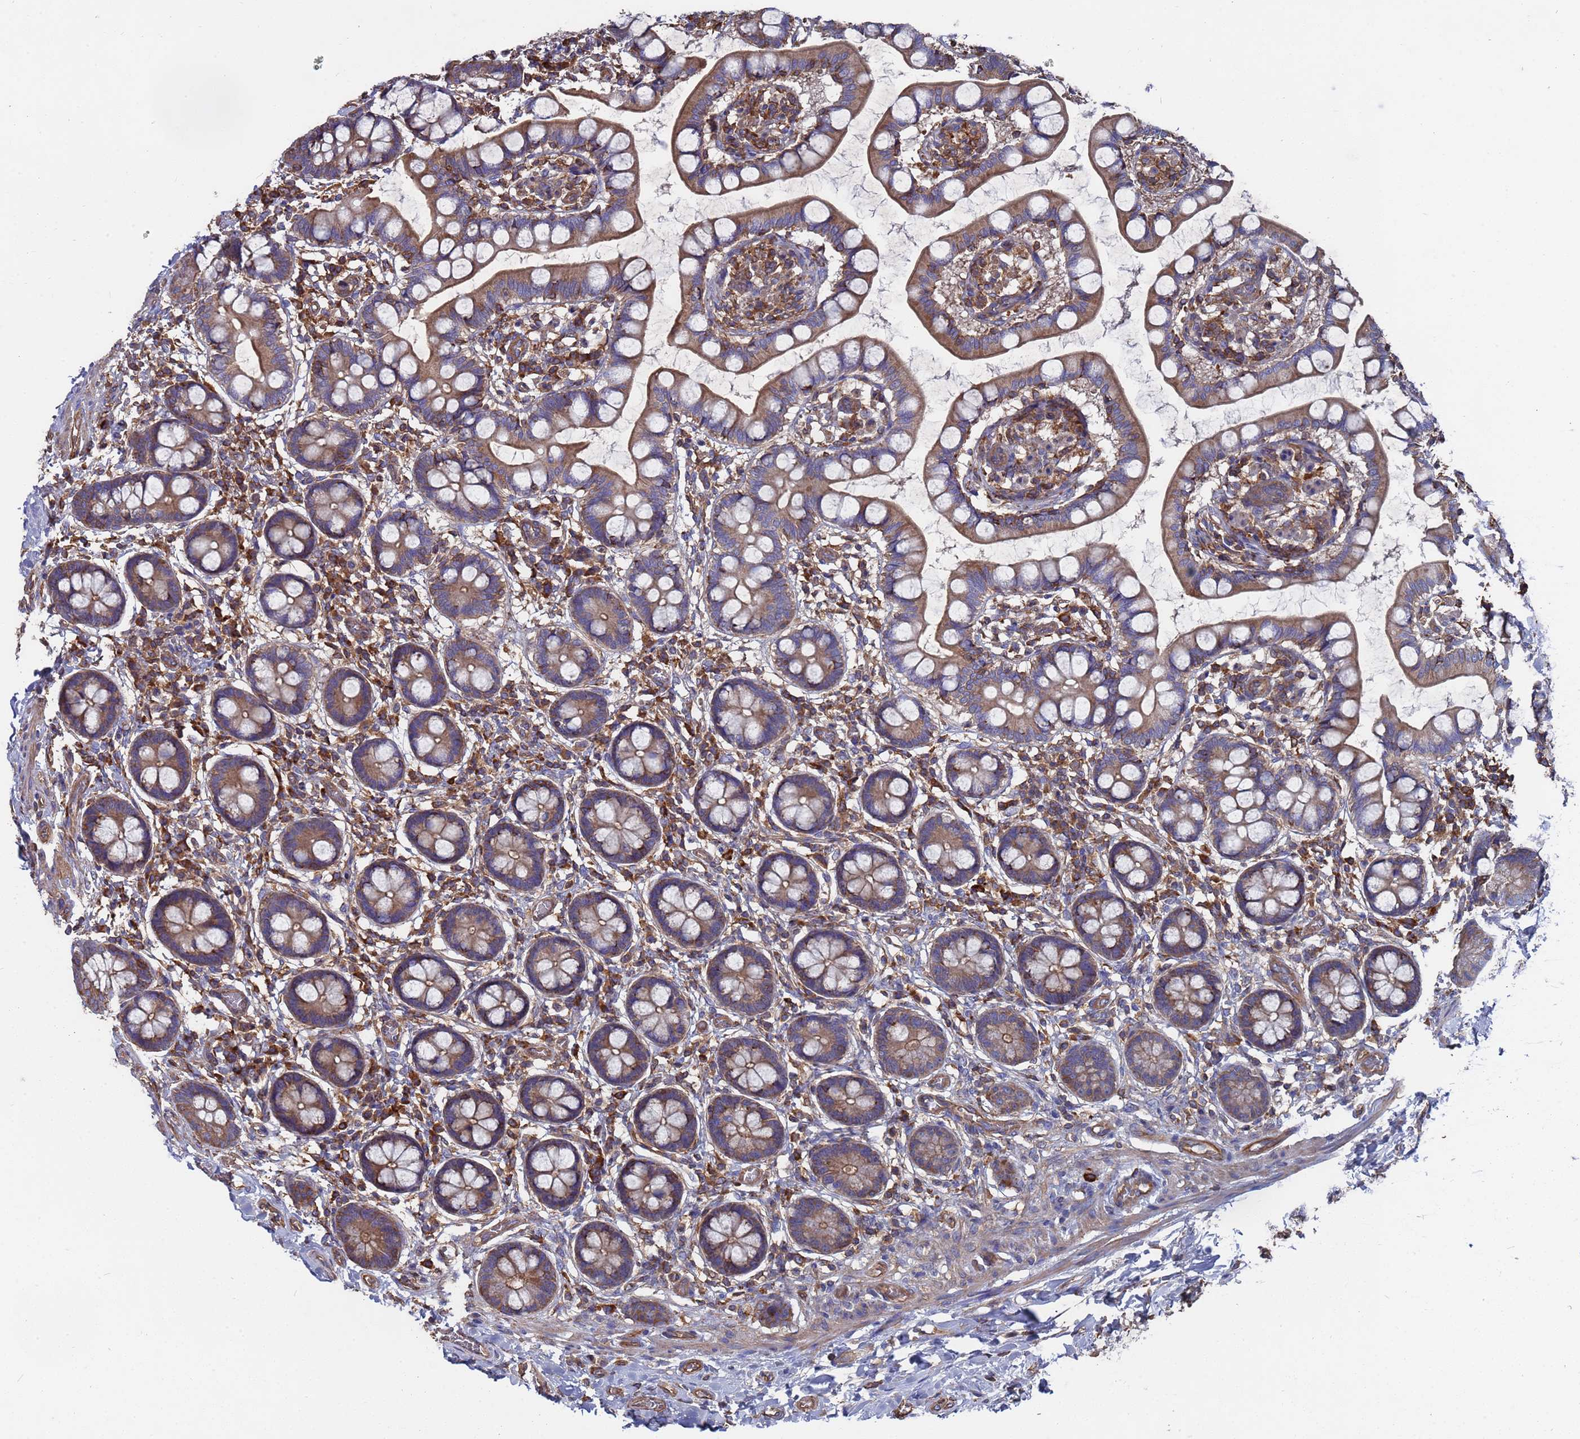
{"staining": {"intensity": "moderate", "quantity": ">75%", "location": "cytoplasmic/membranous"}, "tissue": "small intestine", "cell_type": "Glandular cells", "image_type": "normal", "snomed": [{"axis": "morphology", "description": "Normal tissue, NOS"}, {"axis": "topography", "description": "Small intestine"}], "caption": "A high-resolution photomicrograph shows immunohistochemistry (IHC) staining of normal small intestine, which reveals moderate cytoplasmic/membranous staining in approximately >75% of glandular cells.", "gene": "PYCR1", "patient": {"sex": "male", "age": 52}}